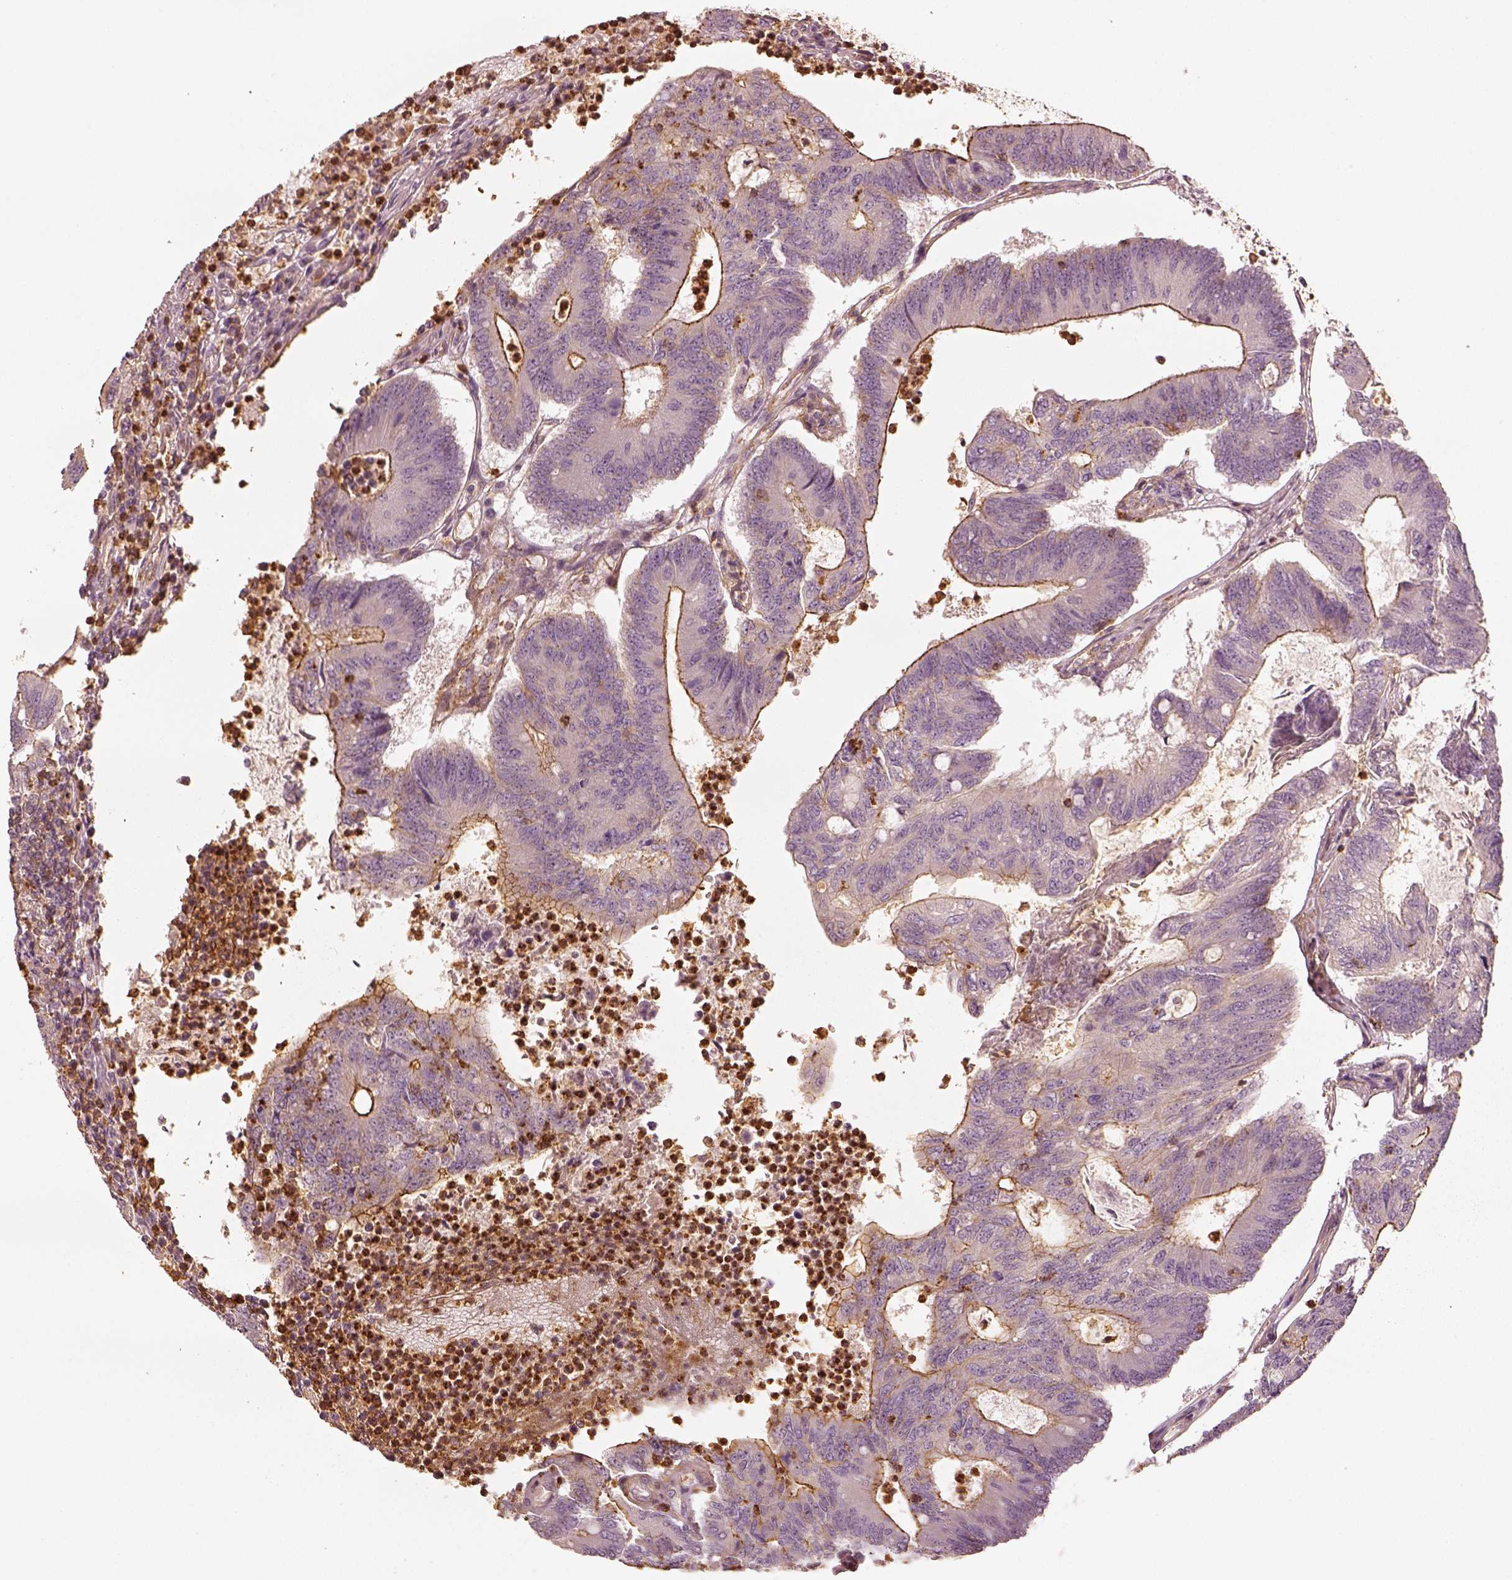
{"staining": {"intensity": "moderate", "quantity": "25%-75%", "location": "cytoplasmic/membranous"}, "tissue": "colorectal cancer", "cell_type": "Tumor cells", "image_type": "cancer", "snomed": [{"axis": "morphology", "description": "Adenocarcinoma, NOS"}, {"axis": "topography", "description": "Colon"}], "caption": "Protein positivity by IHC shows moderate cytoplasmic/membranous staining in about 25%-75% of tumor cells in colorectal adenocarcinoma.", "gene": "ZYX", "patient": {"sex": "female", "age": 70}}